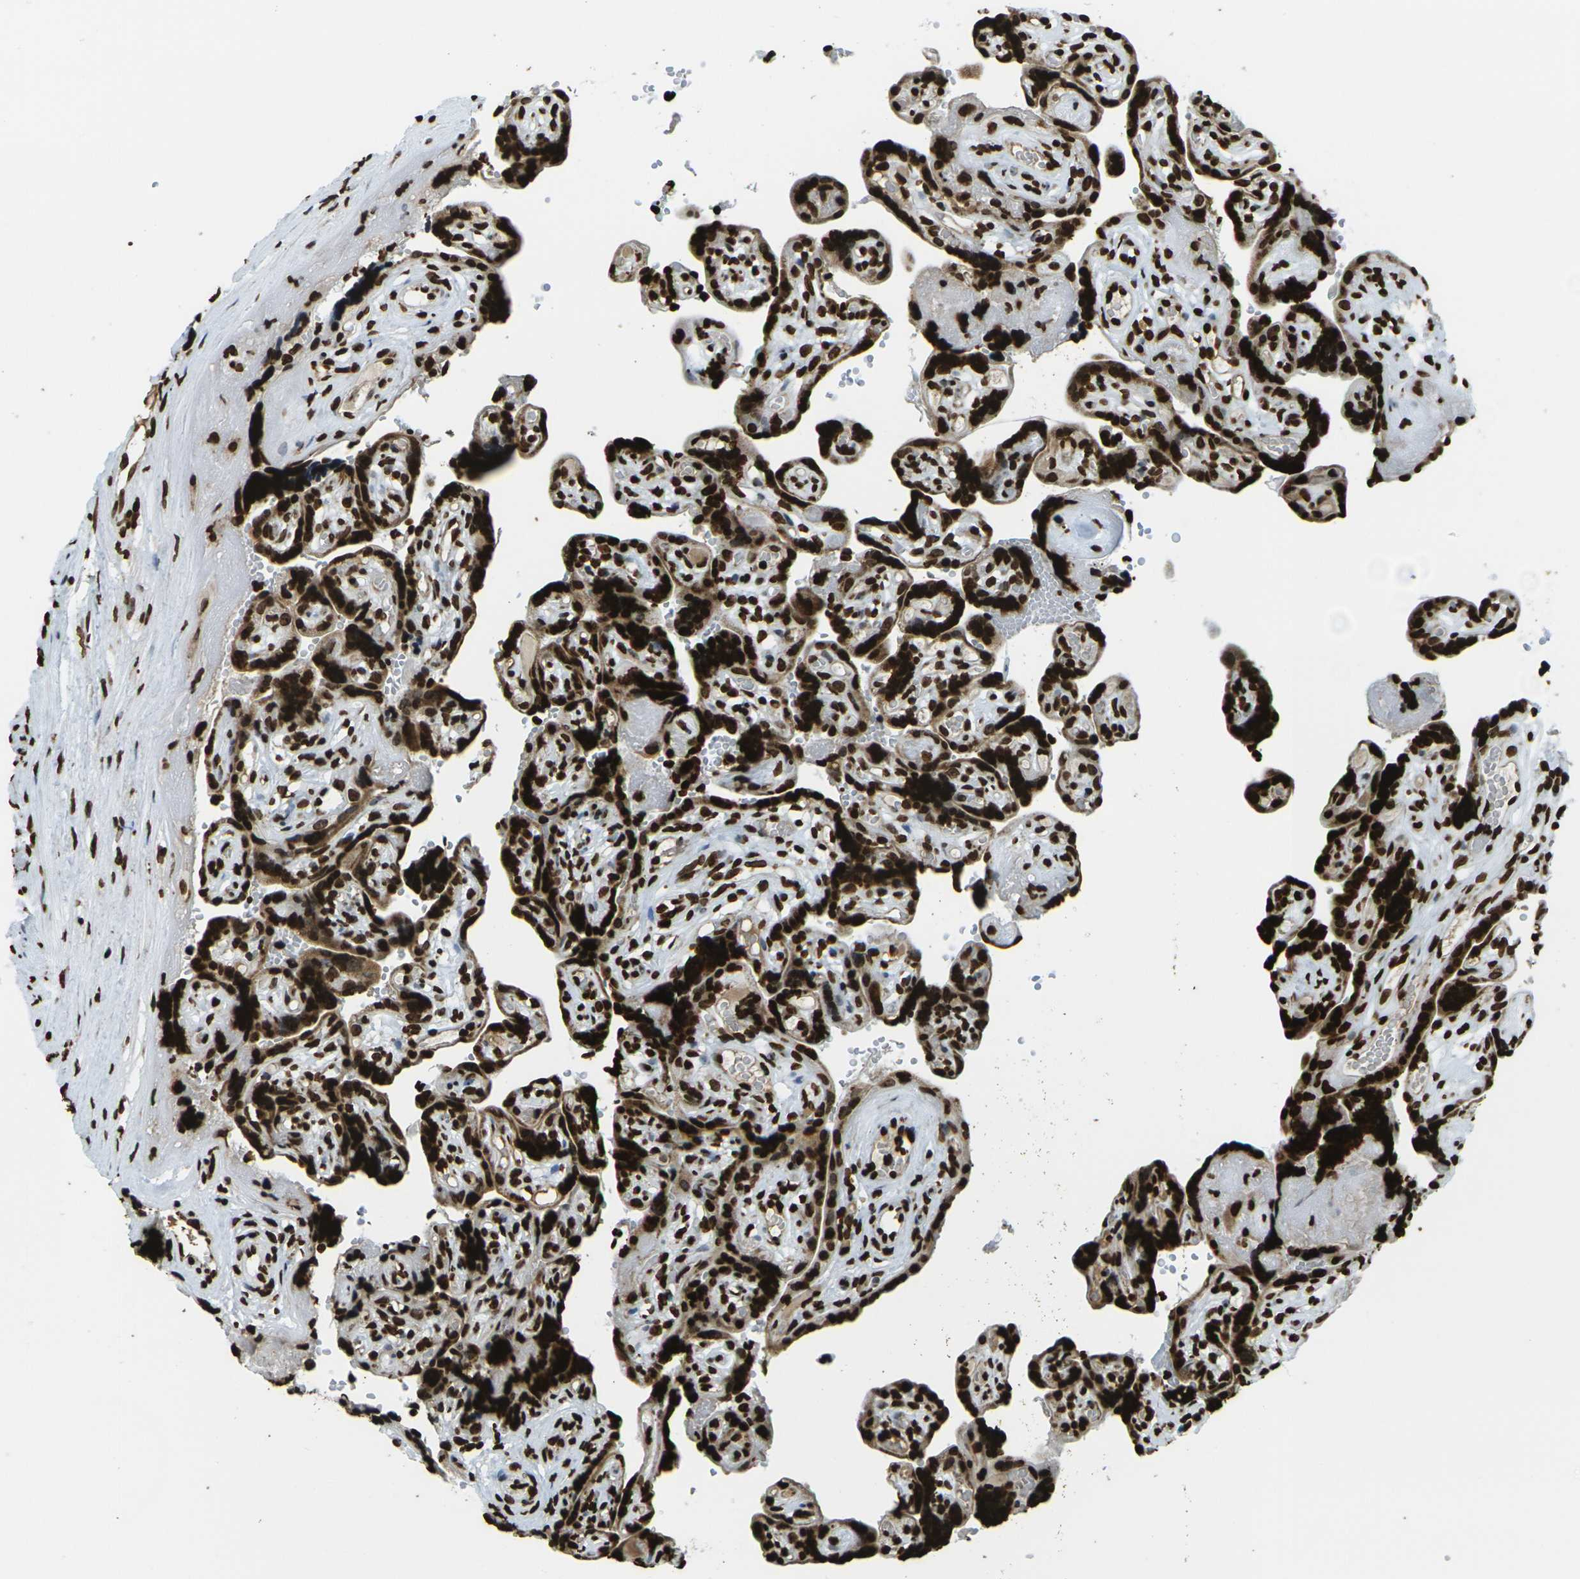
{"staining": {"intensity": "strong", "quantity": ">75%", "location": "nuclear"}, "tissue": "placenta", "cell_type": "Decidual cells", "image_type": "normal", "snomed": [{"axis": "morphology", "description": "Normal tissue, NOS"}, {"axis": "topography", "description": "Placenta"}], "caption": "DAB (3,3'-diaminobenzidine) immunohistochemical staining of normal placenta demonstrates strong nuclear protein staining in approximately >75% of decidual cells. (DAB IHC with brightfield microscopy, high magnification).", "gene": "H1", "patient": {"sex": "female", "age": 30}}